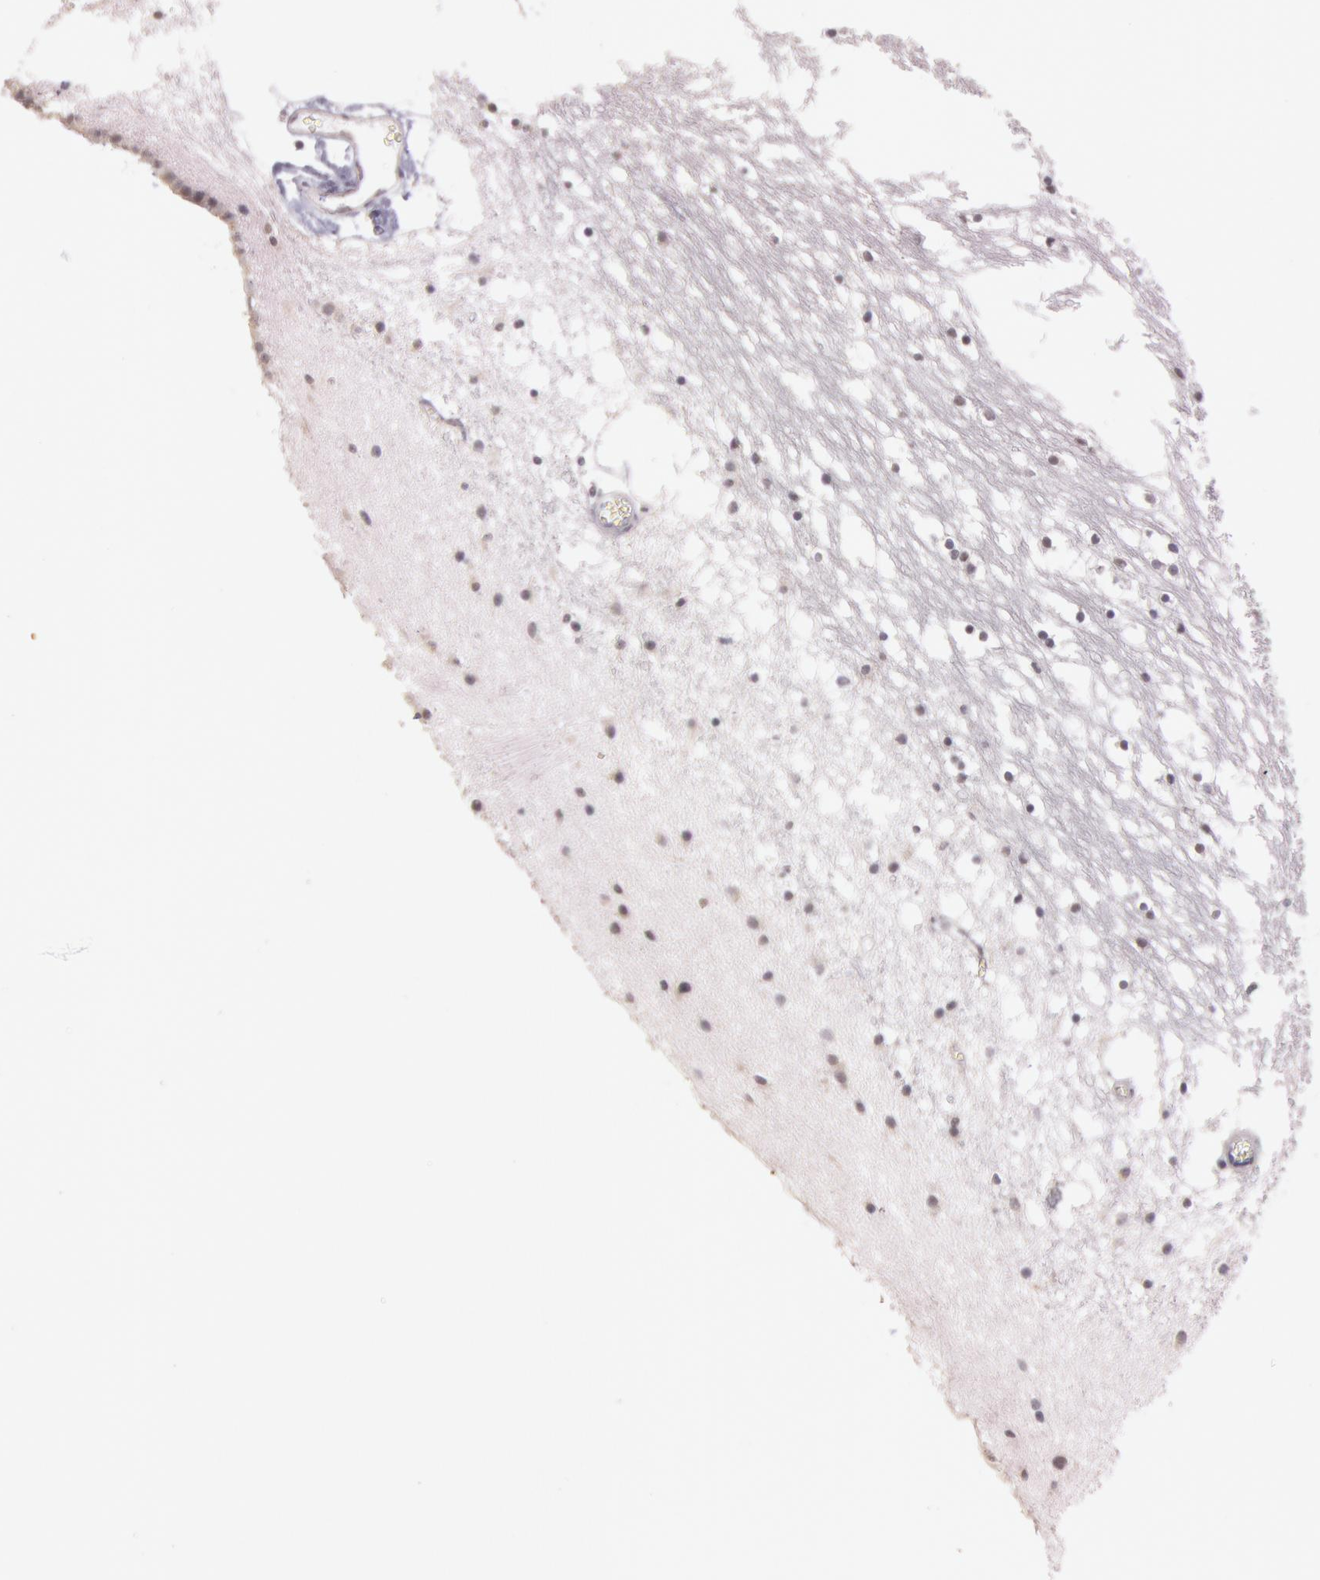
{"staining": {"intensity": "negative", "quantity": "none", "location": "none"}, "tissue": "caudate", "cell_type": "Glial cells", "image_type": "normal", "snomed": [{"axis": "morphology", "description": "Normal tissue, NOS"}, {"axis": "topography", "description": "Lateral ventricle wall"}], "caption": "Immunohistochemical staining of benign caudate exhibits no significant staining in glial cells. (Immunohistochemistry, brightfield microscopy, high magnification).", "gene": "KDM6A", "patient": {"sex": "male", "age": 45}}